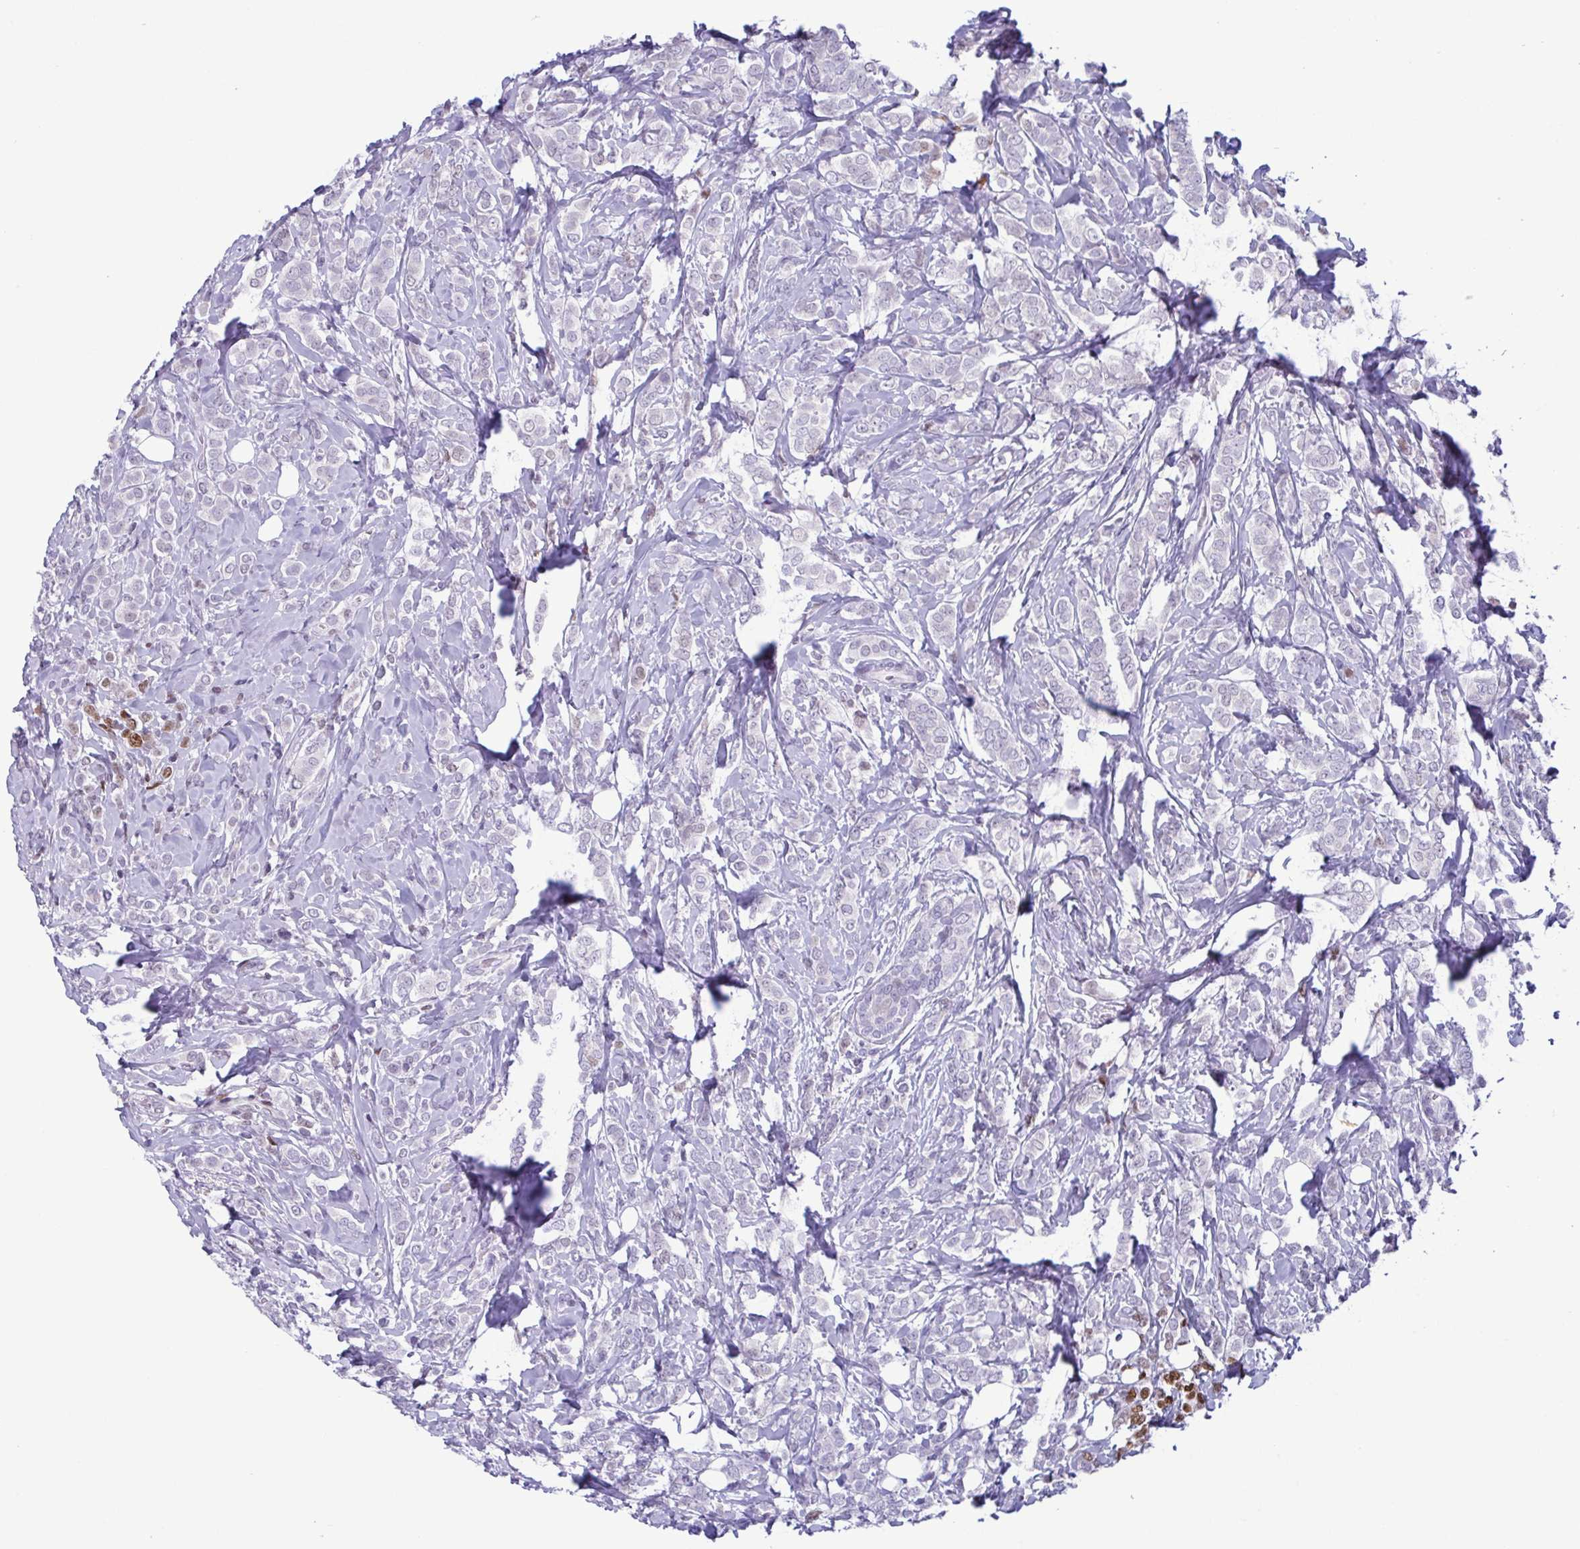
{"staining": {"intensity": "negative", "quantity": "none", "location": "none"}, "tissue": "breast cancer", "cell_type": "Tumor cells", "image_type": "cancer", "snomed": [{"axis": "morphology", "description": "Lobular carcinoma"}, {"axis": "topography", "description": "Breast"}], "caption": "Tumor cells show no significant positivity in lobular carcinoma (breast).", "gene": "IRF1", "patient": {"sex": "female", "age": 49}}